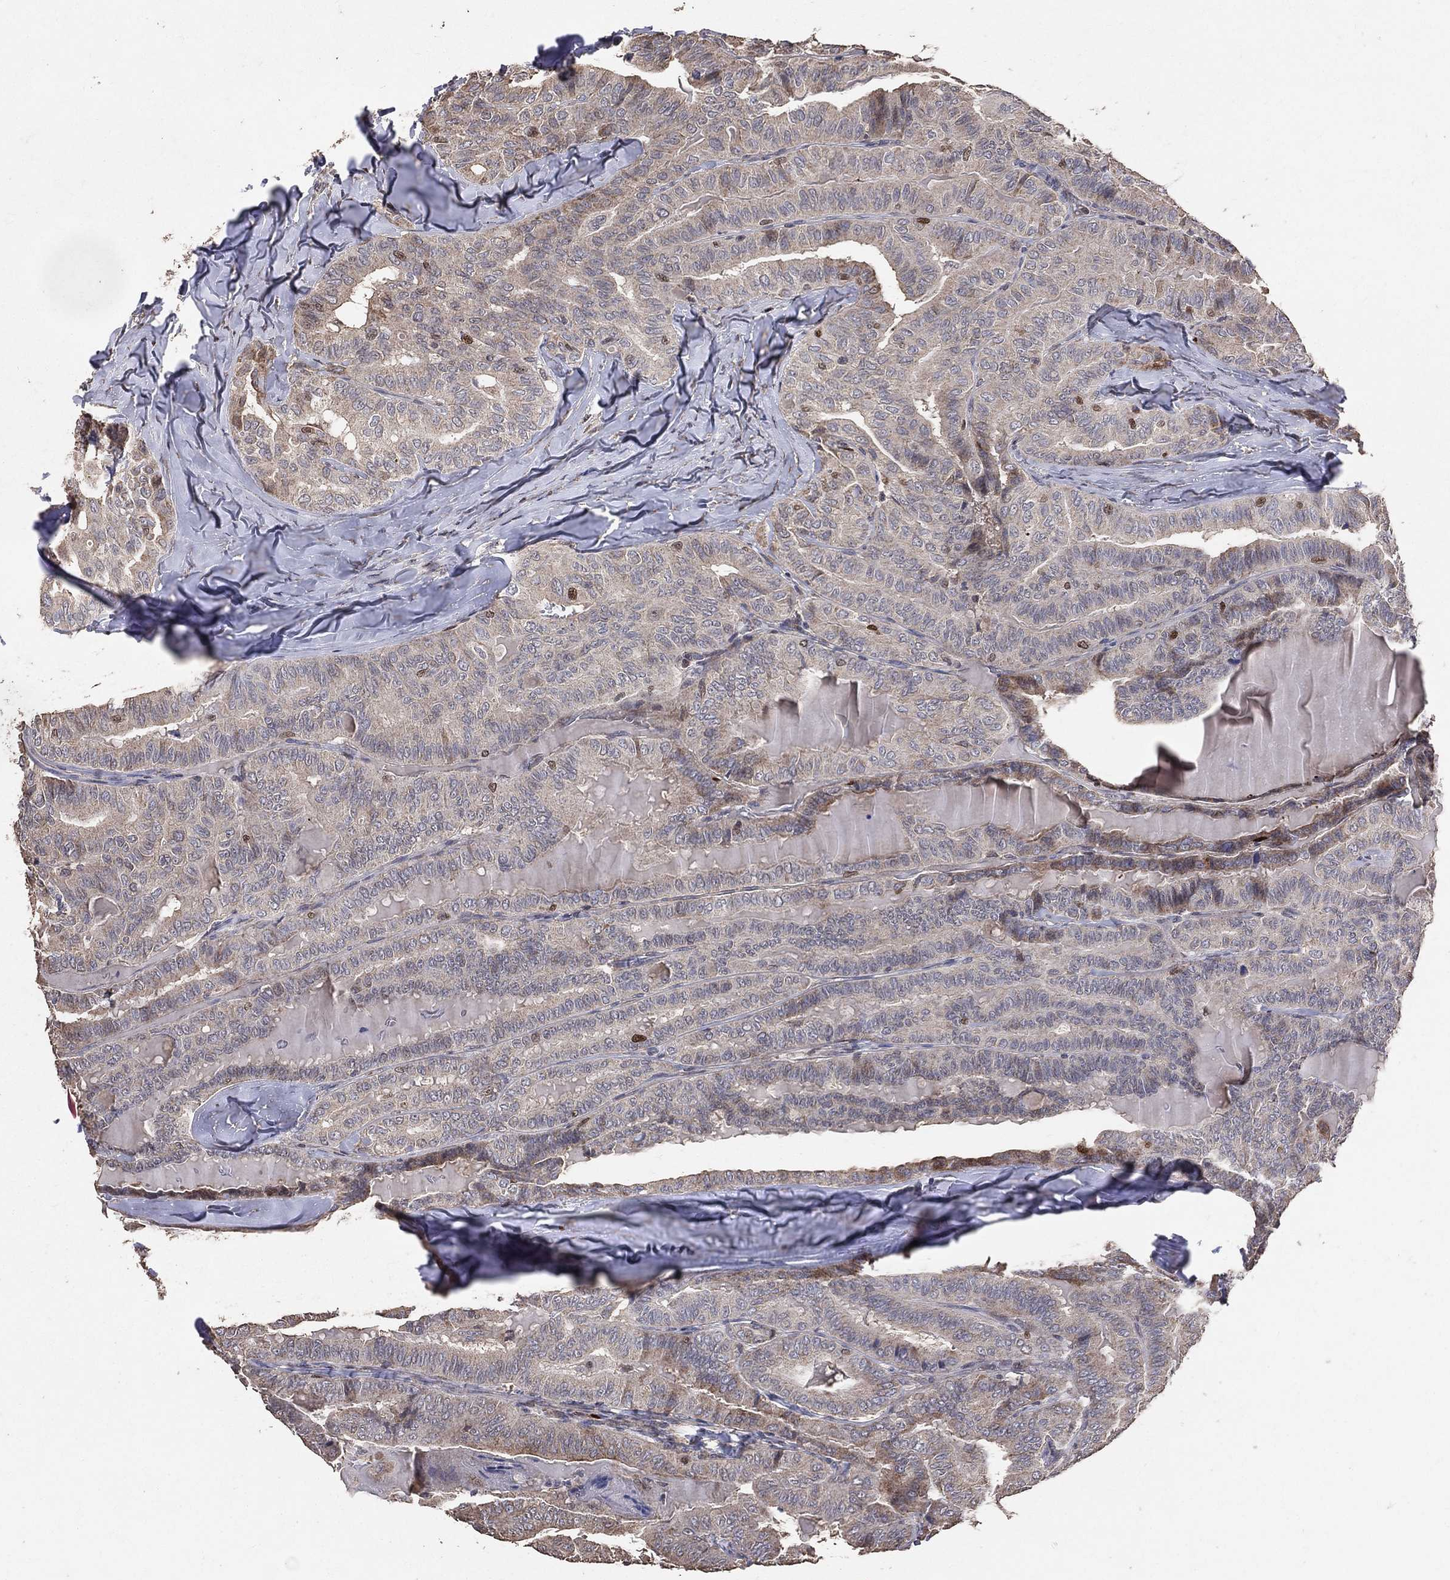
{"staining": {"intensity": "weak", "quantity": "<25%", "location": "cytoplasmic/membranous"}, "tissue": "thyroid cancer", "cell_type": "Tumor cells", "image_type": "cancer", "snomed": [{"axis": "morphology", "description": "Papillary adenocarcinoma, NOS"}, {"axis": "topography", "description": "Thyroid gland"}], "caption": "Immunohistochemistry (IHC) image of thyroid cancer stained for a protein (brown), which displays no staining in tumor cells.", "gene": "LY6K", "patient": {"sex": "female", "age": 68}}